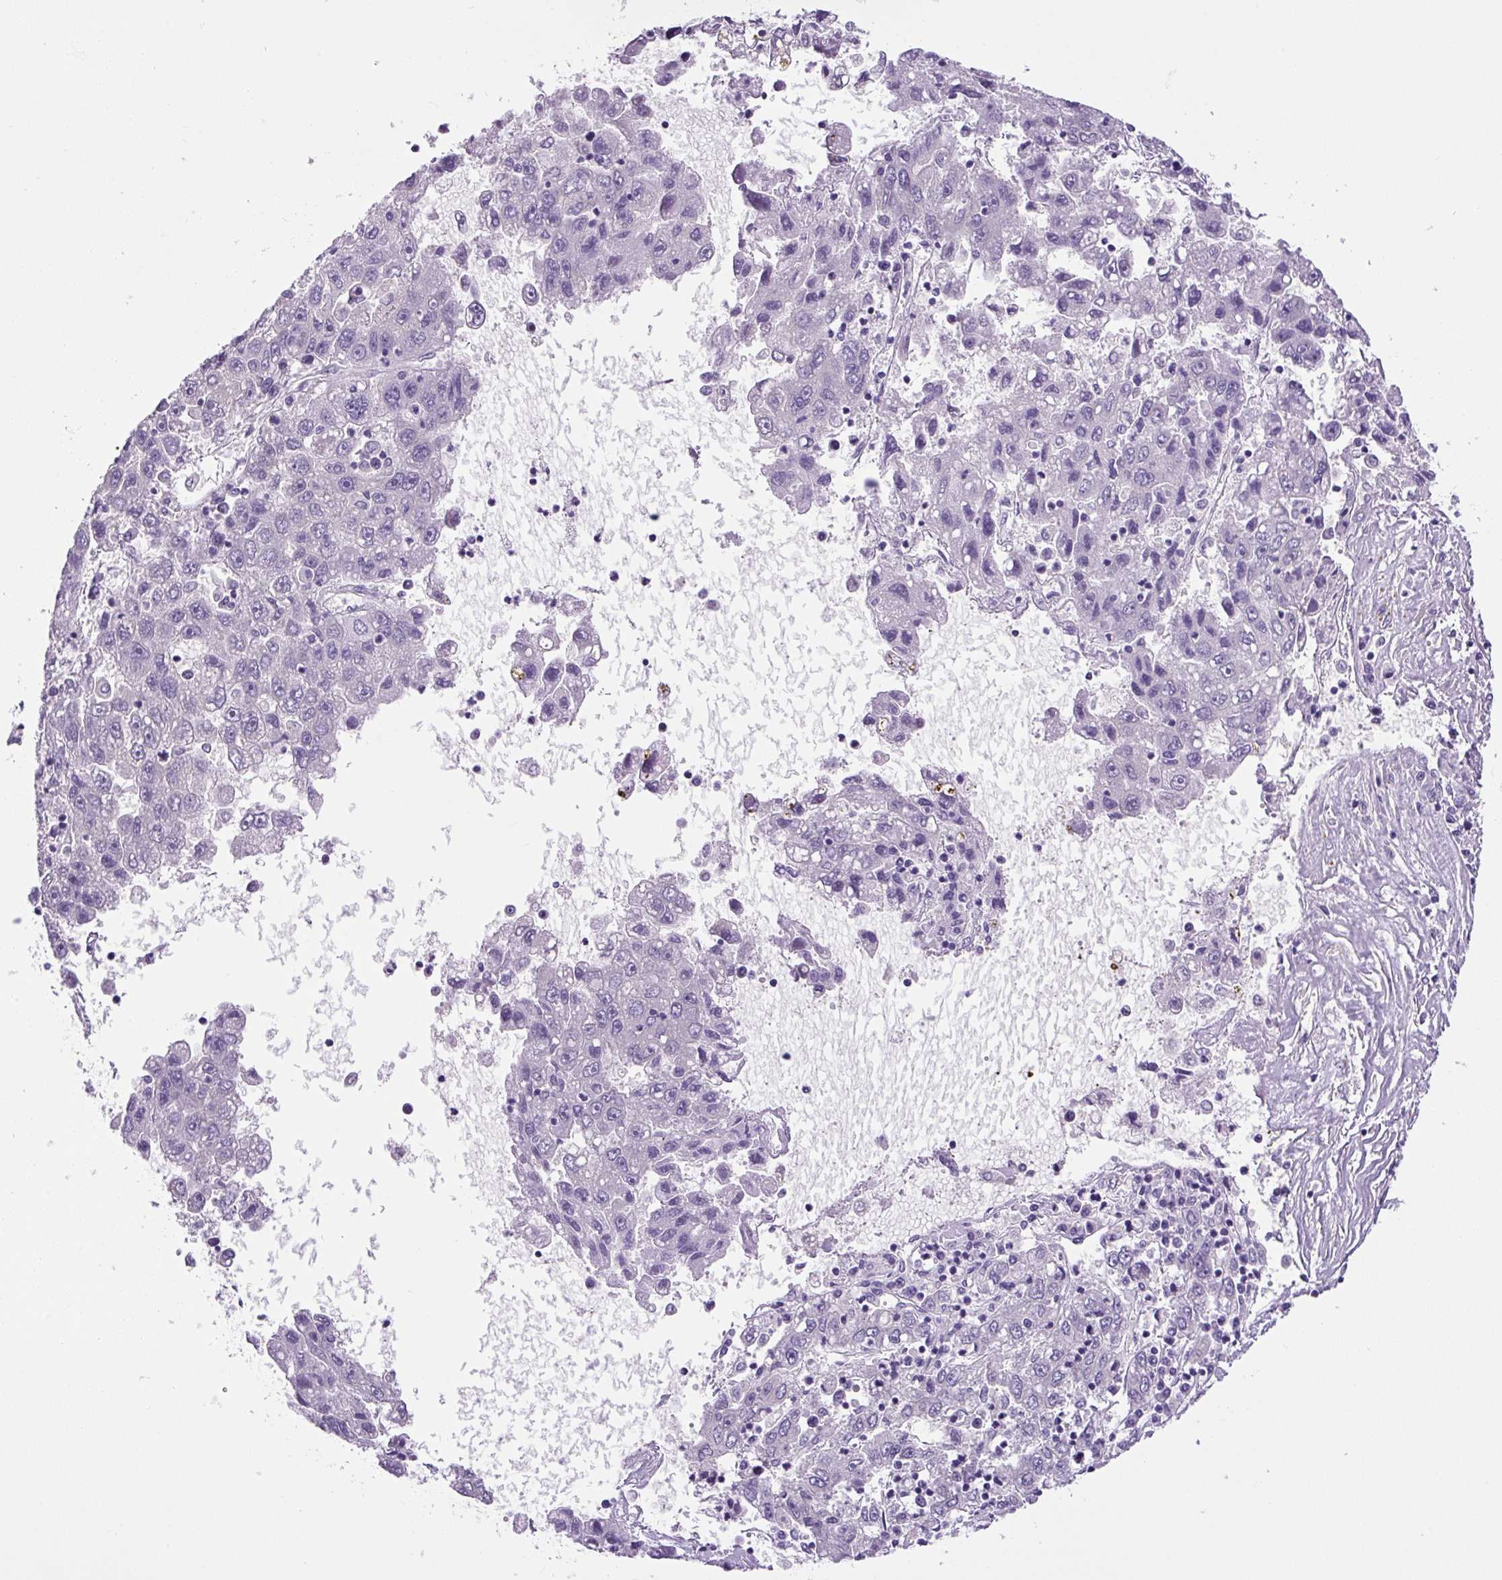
{"staining": {"intensity": "negative", "quantity": "none", "location": "none"}, "tissue": "liver cancer", "cell_type": "Tumor cells", "image_type": "cancer", "snomed": [{"axis": "morphology", "description": "Carcinoma, Hepatocellular, NOS"}, {"axis": "topography", "description": "Liver"}], "caption": "High magnification brightfield microscopy of liver hepatocellular carcinoma stained with DAB (3,3'-diaminobenzidine) (brown) and counterstained with hematoxylin (blue): tumor cells show no significant expression.", "gene": "GORASP1", "patient": {"sex": "male", "age": 49}}